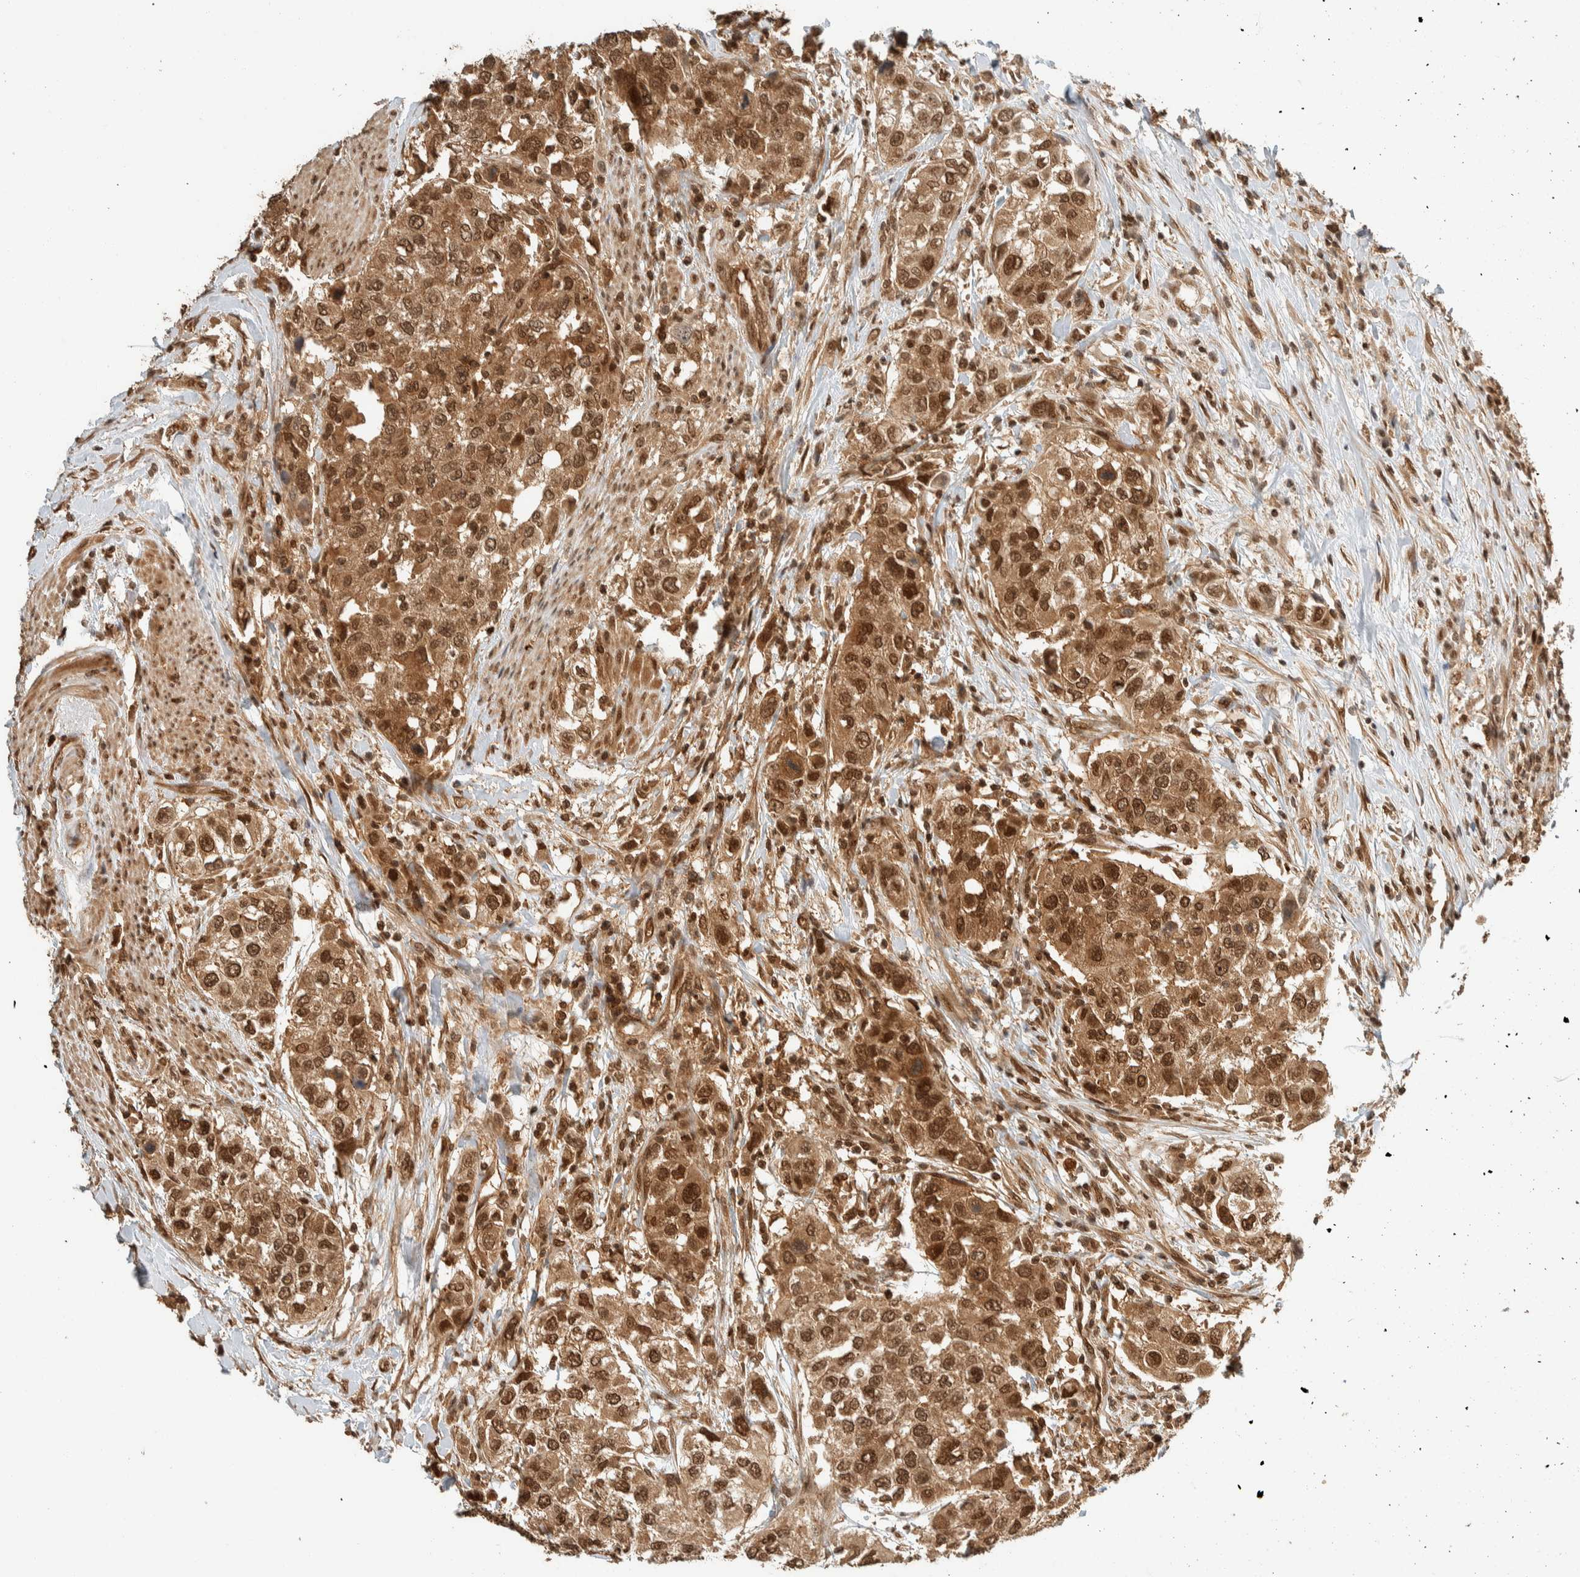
{"staining": {"intensity": "strong", "quantity": ">75%", "location": "cytoplasmic/membranous,nuclear"}, "tissue": "urothelial cancer", "cell_type": "Tumor cells", "image_type": "cancer", "snomed": [{"axis": "morphology", "description": "Urothelial carcinoma, High grade"}, {"axis": "topography", "description": "Urinary bladder"}], "caption": "Strong cytoplasmic/membranous and nuclear protein expression is seen in approximately >75% of tumor cells in urothelial cancer.", "gene": "ZBTB2", "patient": {"sex": "female", "age": 80}}